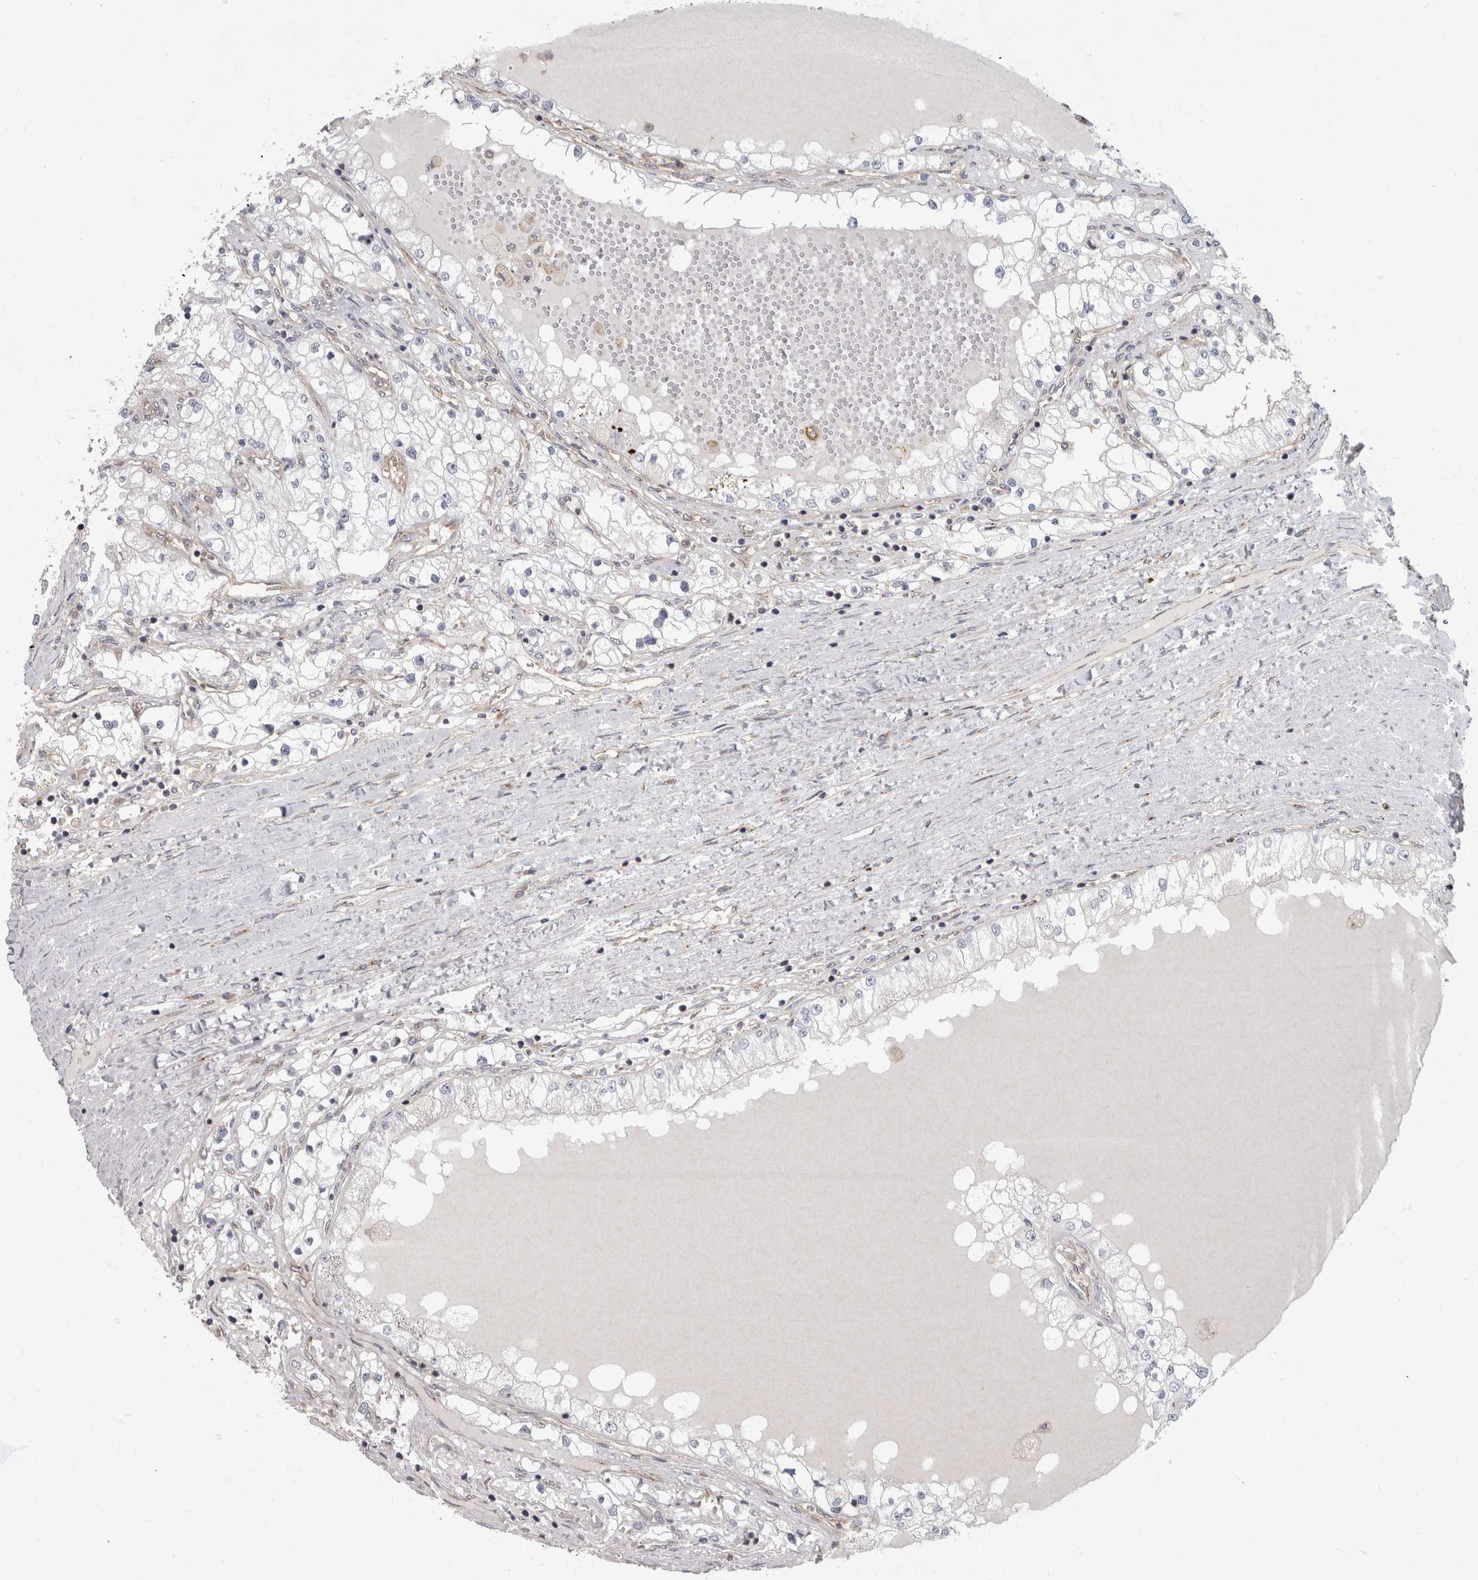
{"staining": {"intensity": "negative", "quantity": "none", "location": "none"}, "tissue": "renal cancer", "cell_type": "Tumor cells", "image_type": "cancer", "snomed": [{"axis": "morphology", "description": "Adenocarcinoma, NOS"}, {"axis": "topography", "description": "Kidney"}], "caption": "Image shows no protein positivity in tumor cells of renal cancer tissue. (DAB (3,3'-diaminobenzidine) immunohistochemistry visualized using brightfield microscopy, high magnification).", "gene": "HOOK3", "patient": {"sex": "male", "age": 68}}